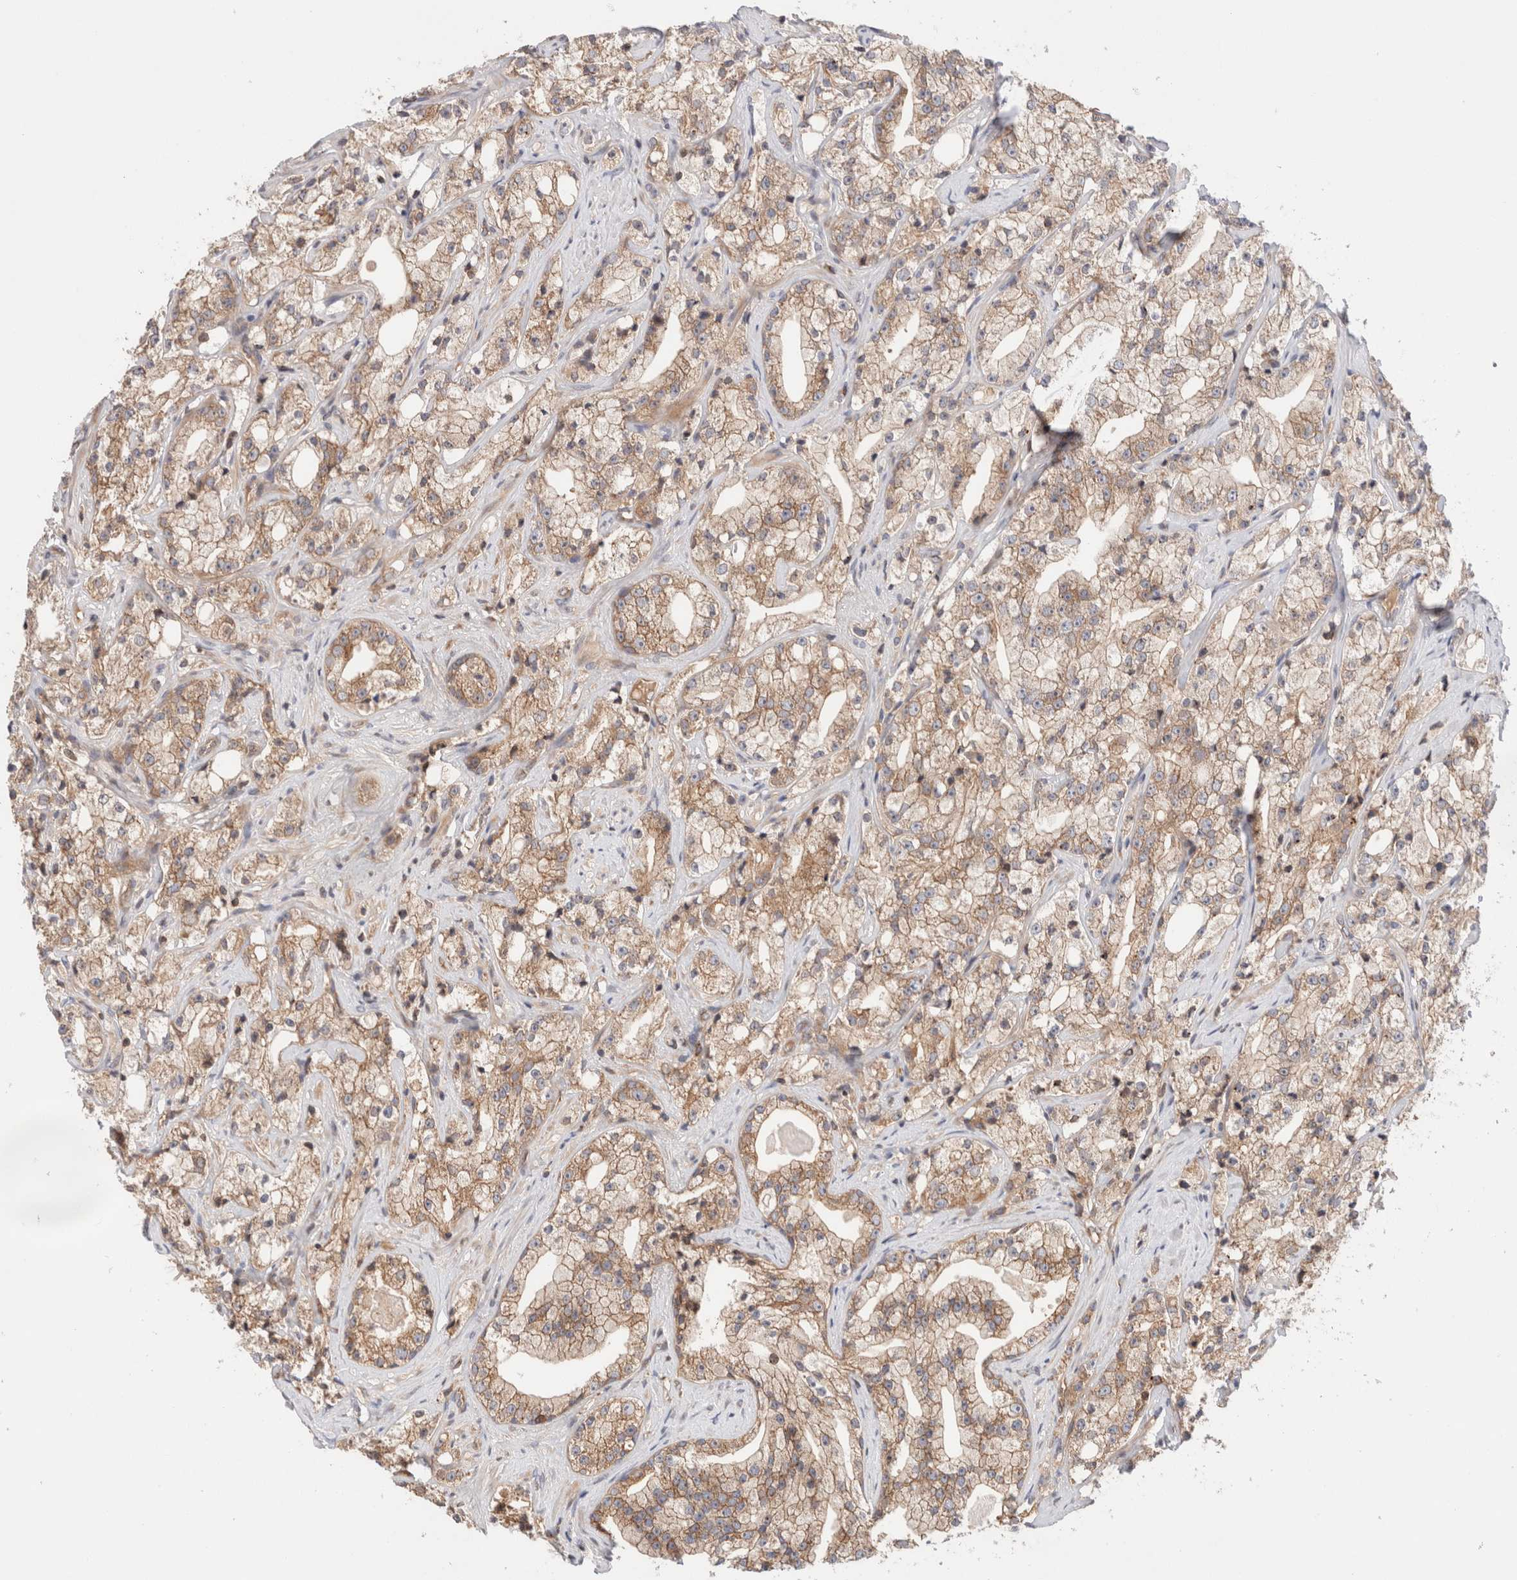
{"staining": {"intensity": "moderate", "quantity": ">75%", "location": "cytoplasmic/membranous"}, "tissue": "prostate cancer", "cell_type": "Tumor cells", "image_type": "cancer", "snomed": [{"axis": "morphology", "description": "Adenocarcinoma, High grade"}, {"axis": "topography", "description": "Prostate"}], "caption": "Prostate high-grade adenocarcinoma stained with DAB IHC demonstrates medium levels of moderate cytoplasmic/membranous positivity in about >75% of tumor cells. (IHC, brightfield microscopy, high magnification).", "gene": "SIKE1", "patient": {"sex": "male", "age": 64}}